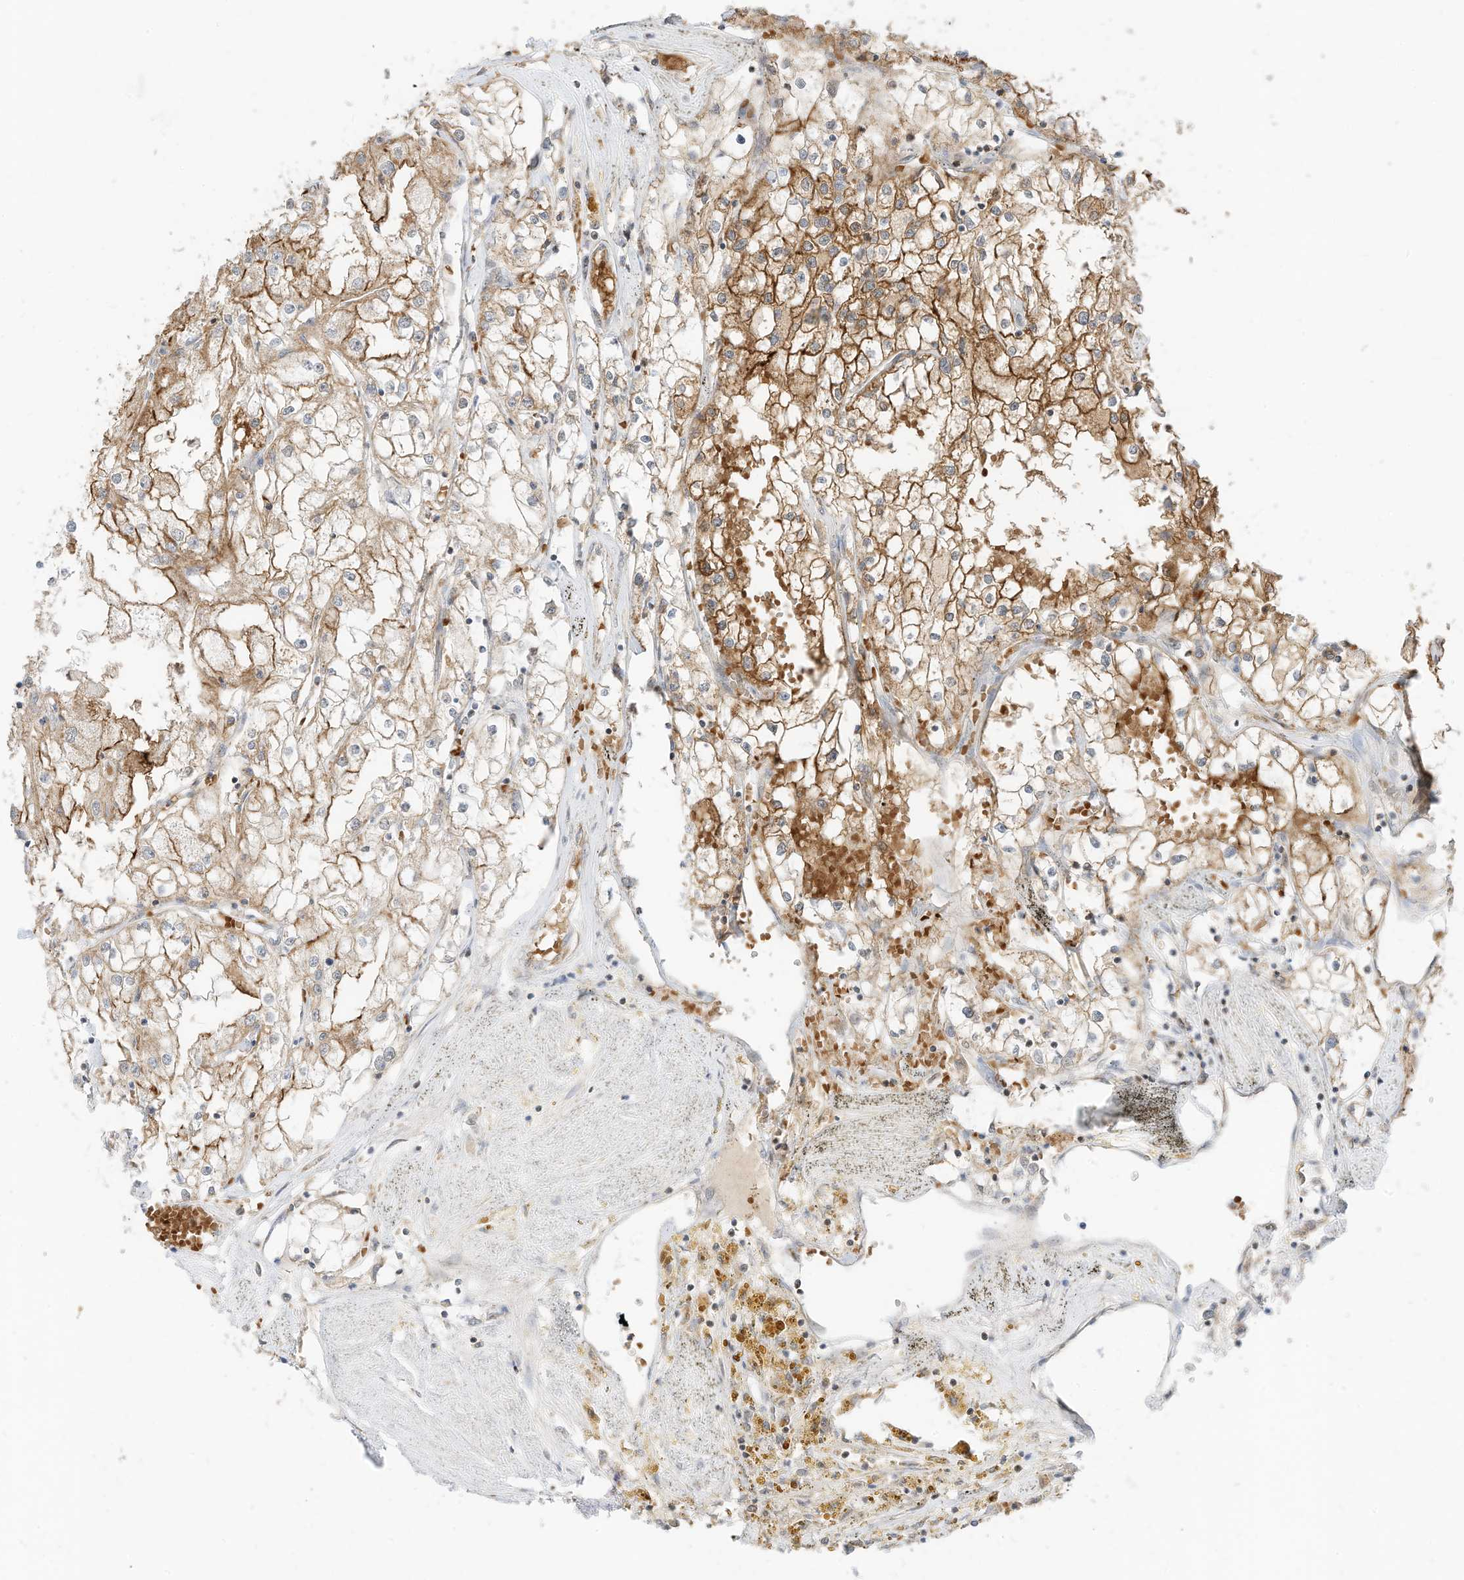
{"staining": {"intensity": "moderate", "quantity": ">75%", "location": "cytoplasmic/membranous"}, "tissue": "renal cancer", "cell_type": "Tumor cells", "image_type": "cancer", "snomed": [{"axis": "morphology", "description": "Adenocarcinoma, NOS"}, {"axis": "topography", "description": "Kidney"}], "caption": "Protein analysis of renal cancer tissue demonstrates moderate cytoplasmic/membranous positivity in approximately >75% of tumor cells.", "gene": "MTUS2", "patient": {"sex": "male", "age": 56}}